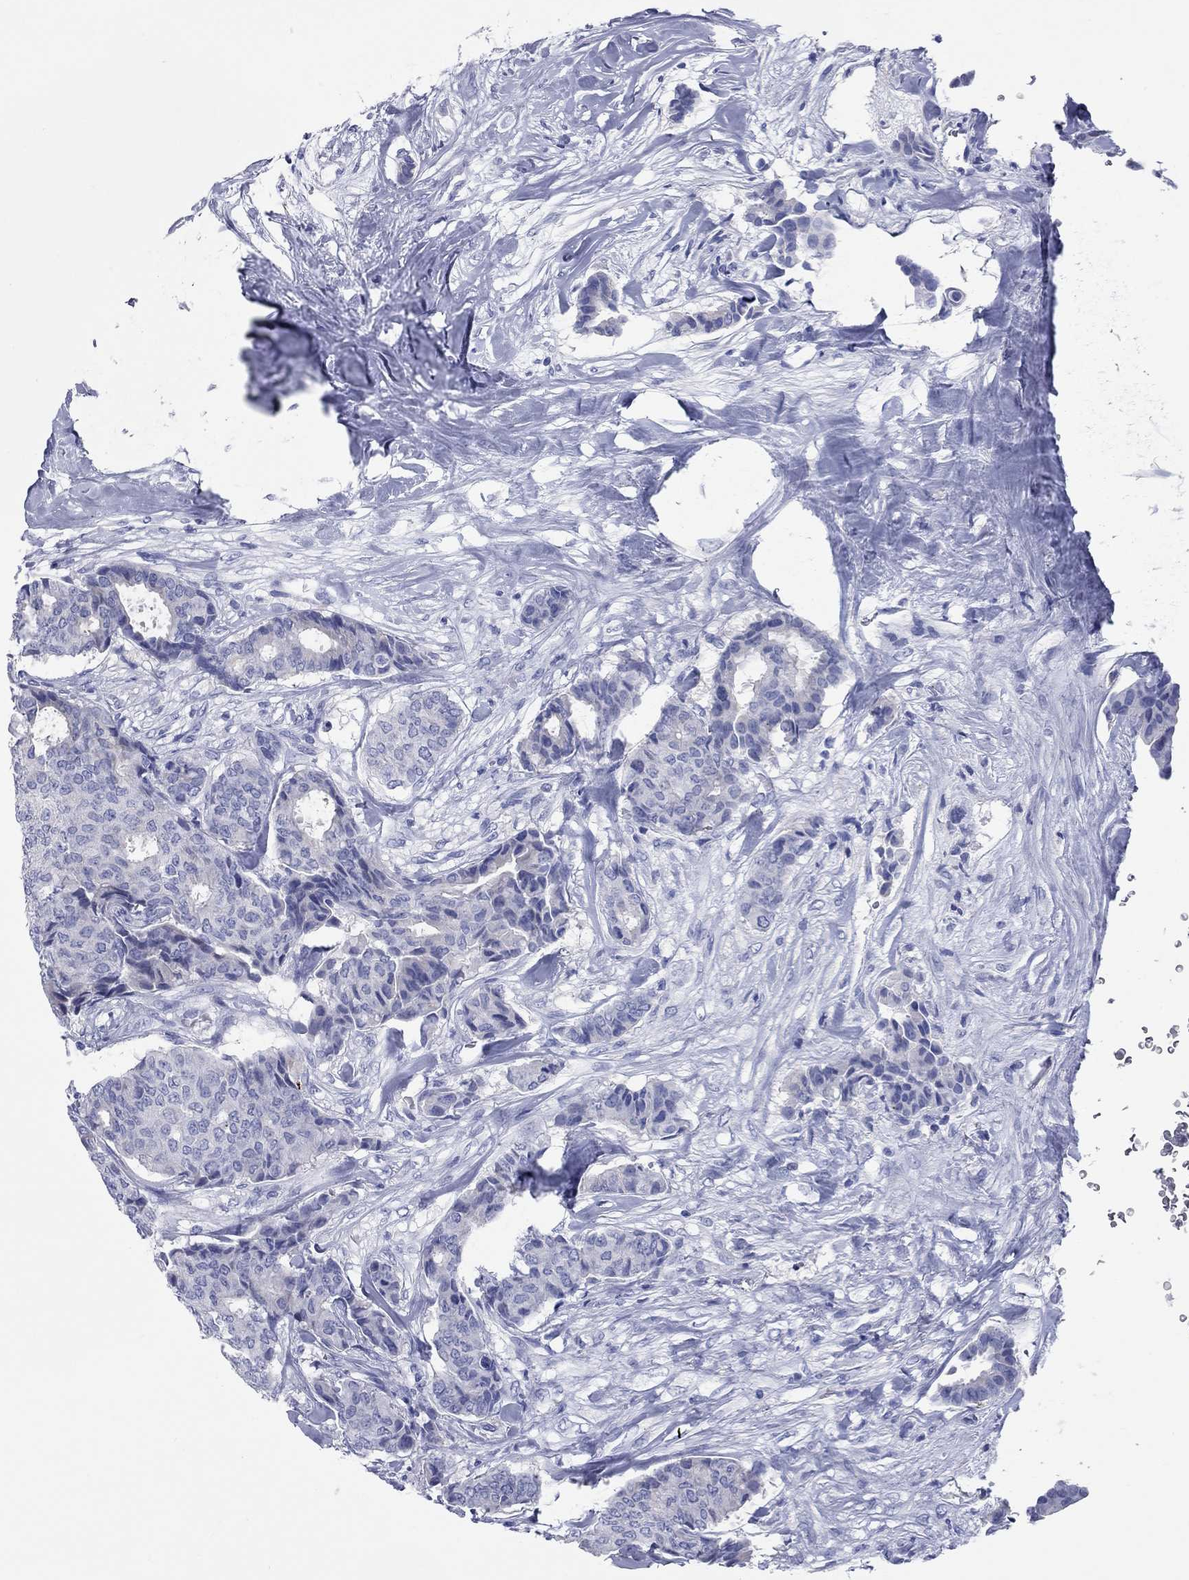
{"staining": {"intensity": "negative", "quantity": "none", "location": "none"}, "tissue": "breast cancer", "cell_type": "Tumor cells", "image_type": "cancer", "snomed": [{"axis": "morphology", "description": "Duct carcinoma"}, {"axis": "topography", "description": "Breast"}], "caption": "A histopathology image of breast cancer stained for a protein shows no brown staining in tumor cells. (Stains: DAB (3,3'-diaminobenzidine) immunohistochemistry (IHC) with hematoxylin counter stain, Microscopy: brightfield microscopy at high magnification).", "gene": "CCNA1", "patient": {"sex": "female", "age": 75}}